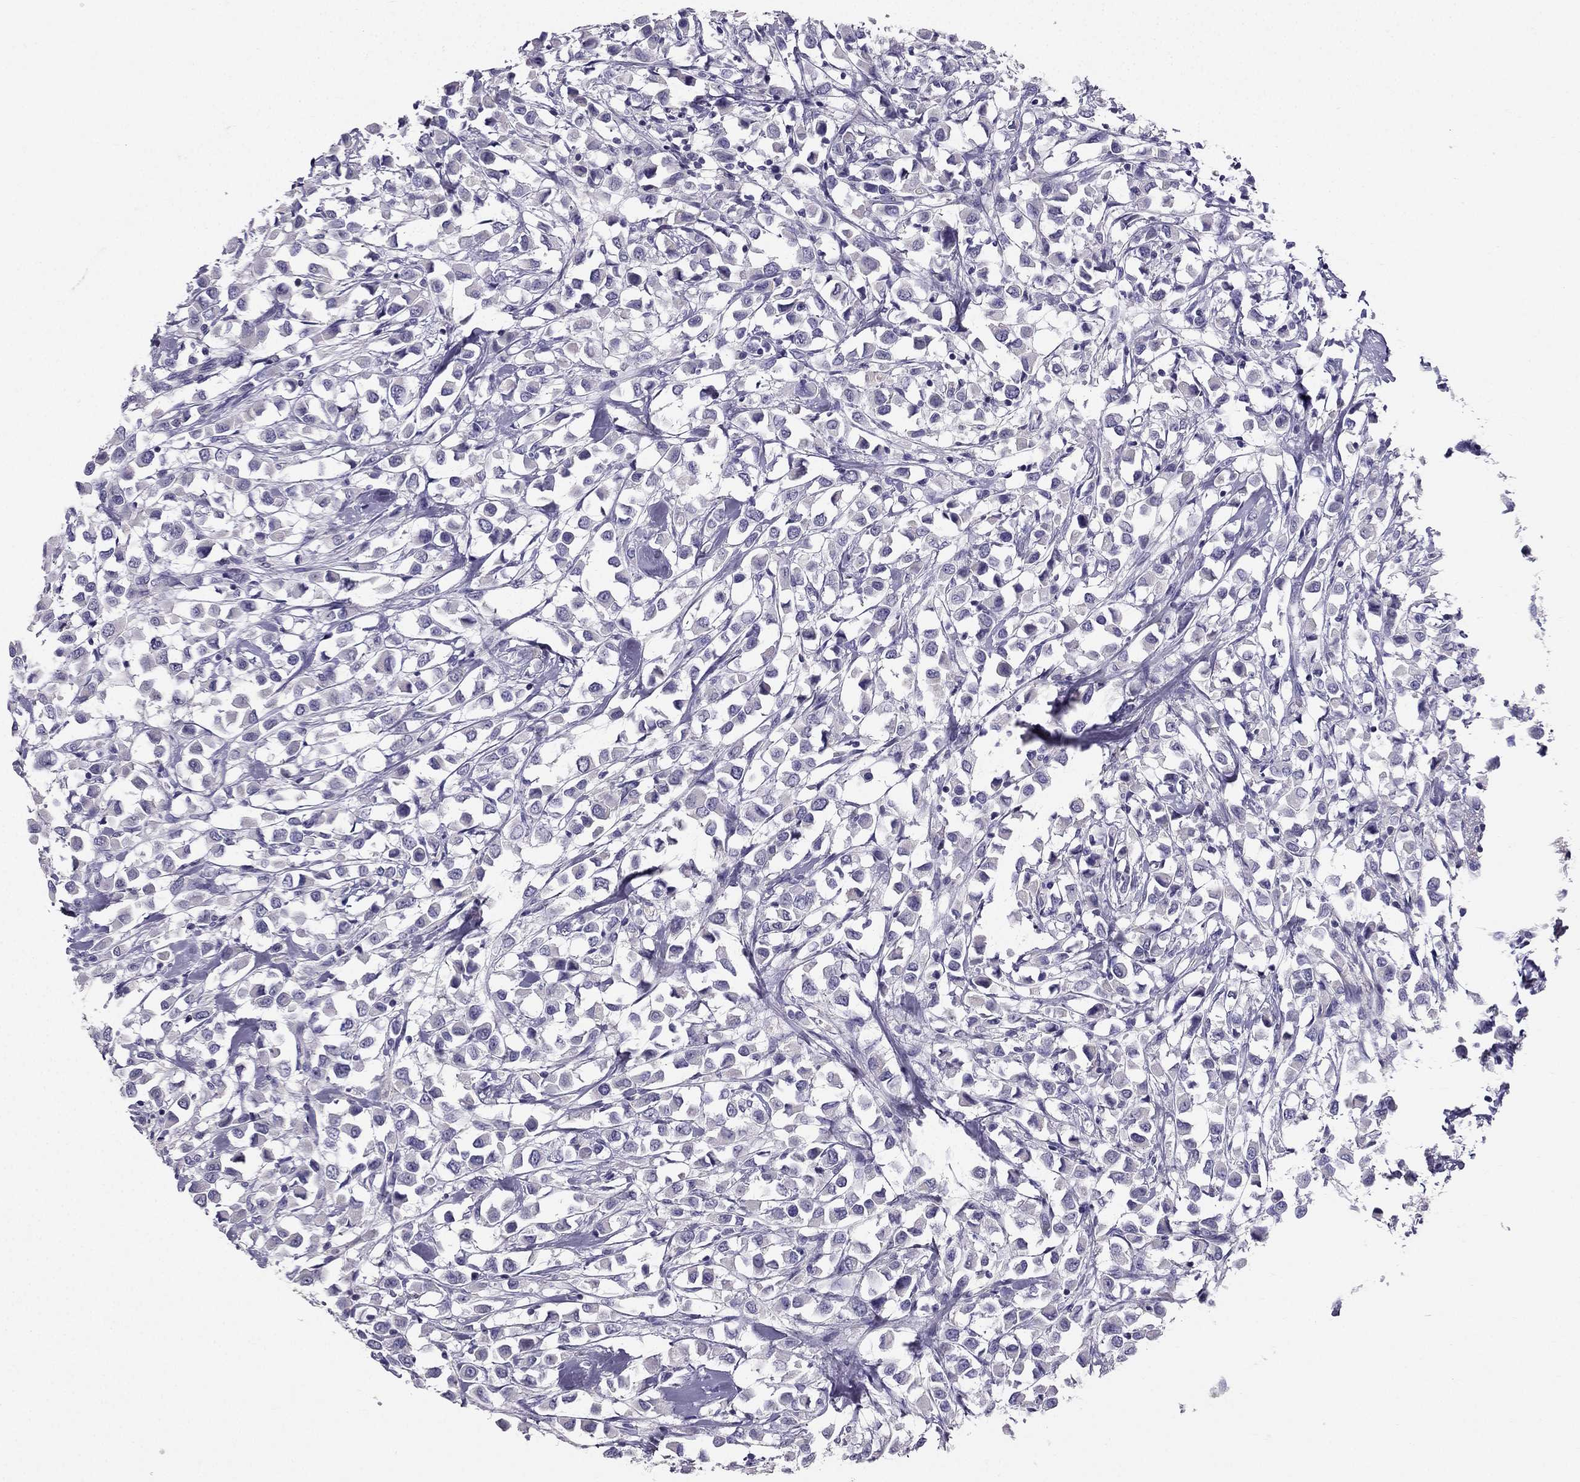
{"staining": {"intensity": "negative", "quantity": "none", "location": "none"}, "tissue": "breast cancer", "cell_type": "Tumor cells", "image_type": "cancer", "snomed": [{"axis": "morphology", "description": "Duct carcinoma"}, {"axis": "topography", "description": "Breast"}], "caption": "DAB (3,3'-diaminobenzidine) immunohistochemical staining of human breast cancer exhibits no significant positivity in tumor cells. The staining was performed using DAB (3,3'-diaminobenzidine) to visualize the protein expression in brown, while the nuclei were stained in blue with hematoxylin (Magnification: 20x).", "gene": "LMTK3", "patient": {"sex": "female", "age": 61}}